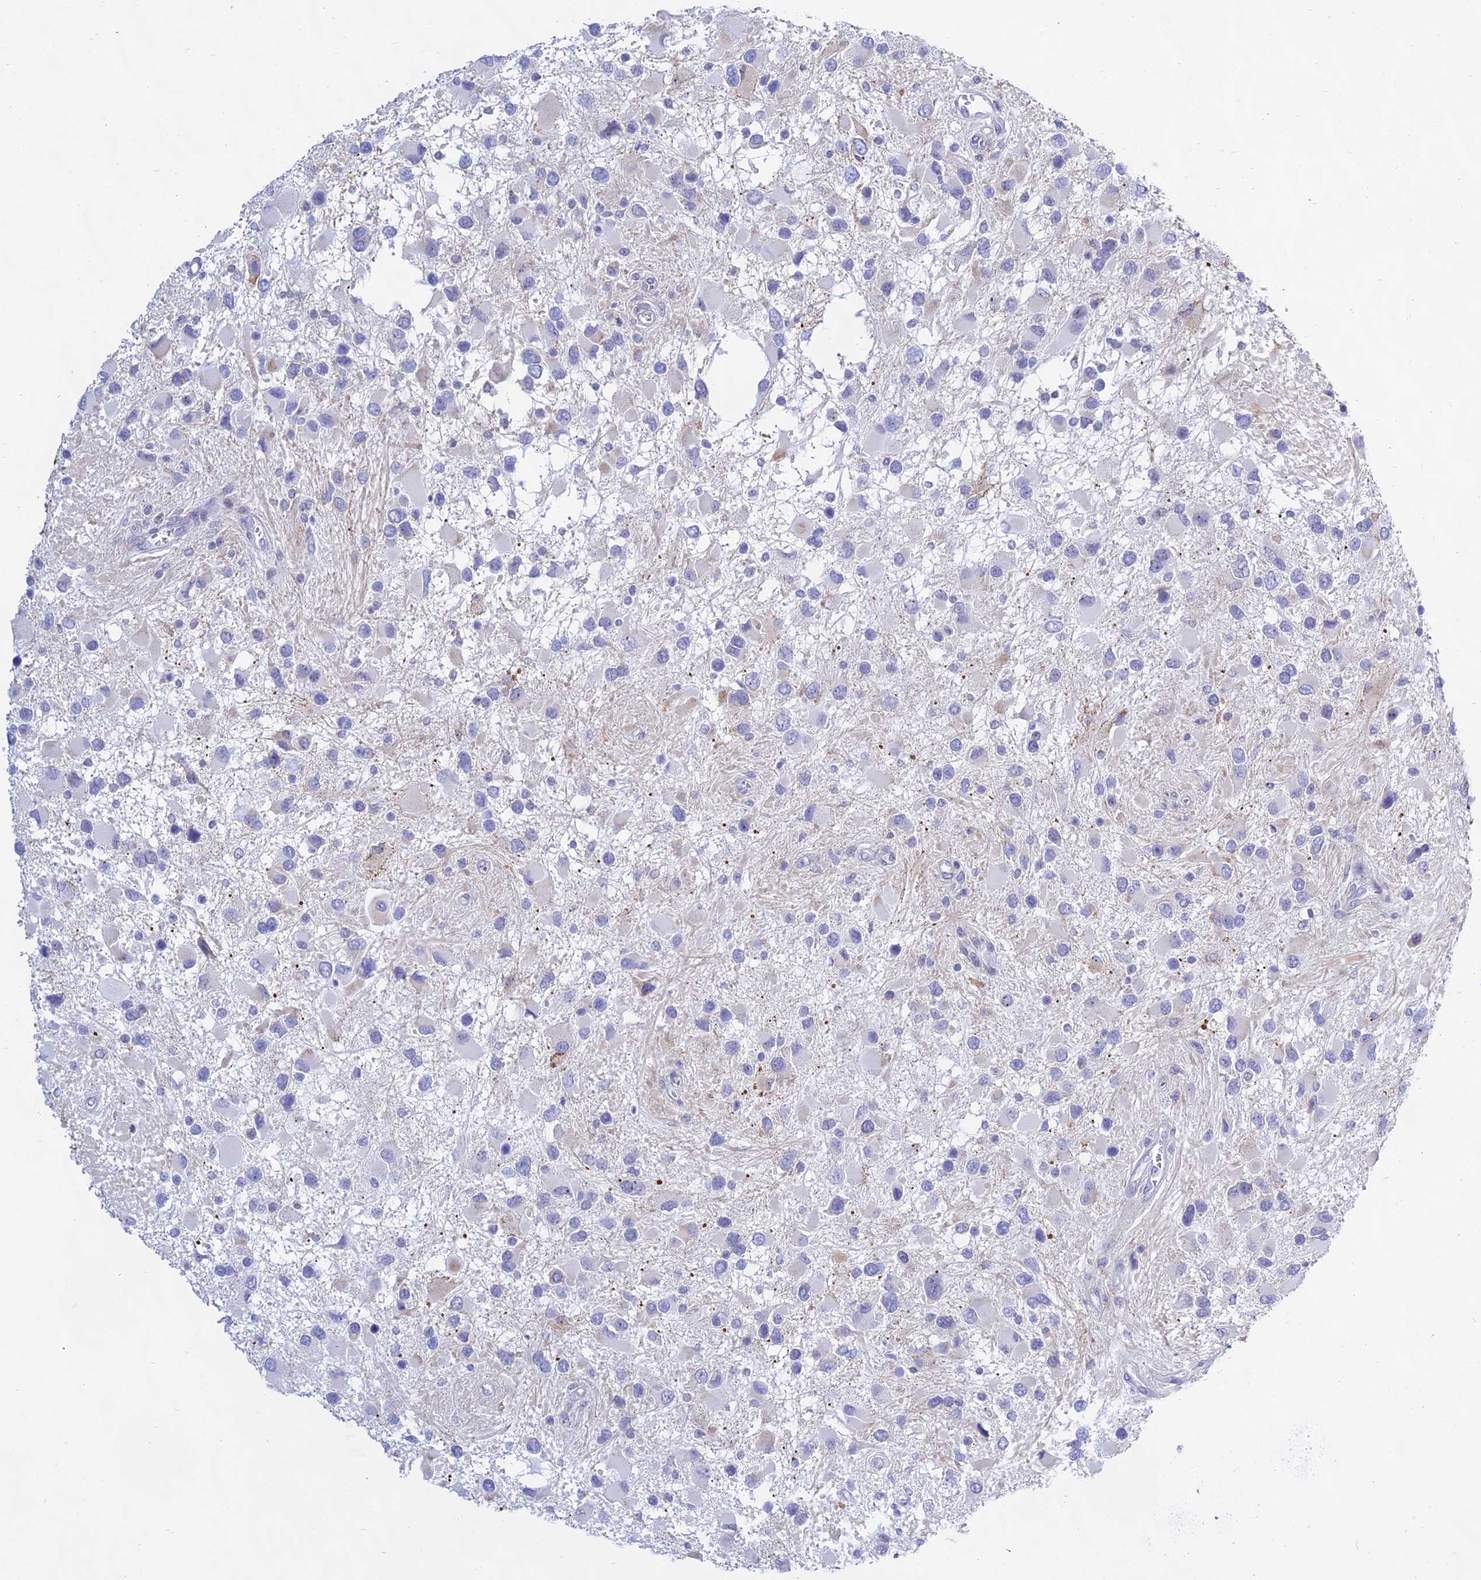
{"staining": {"intensity": "negative", "quantity": "none", "location": "none"}, "tissue": "glioma", "cell_type": "Tumor cells", "image_type": "cancer", "snomed": [{"axis": "morphology", "description": "Glioma, malignant, High grade"}, {"axis": "topography", "description": "Brain"}], "caption": "Tumor cells show no significant protein positivity in glioma.", "gene": "KRR1", "patient": {"sex": "male", "age": 53}}